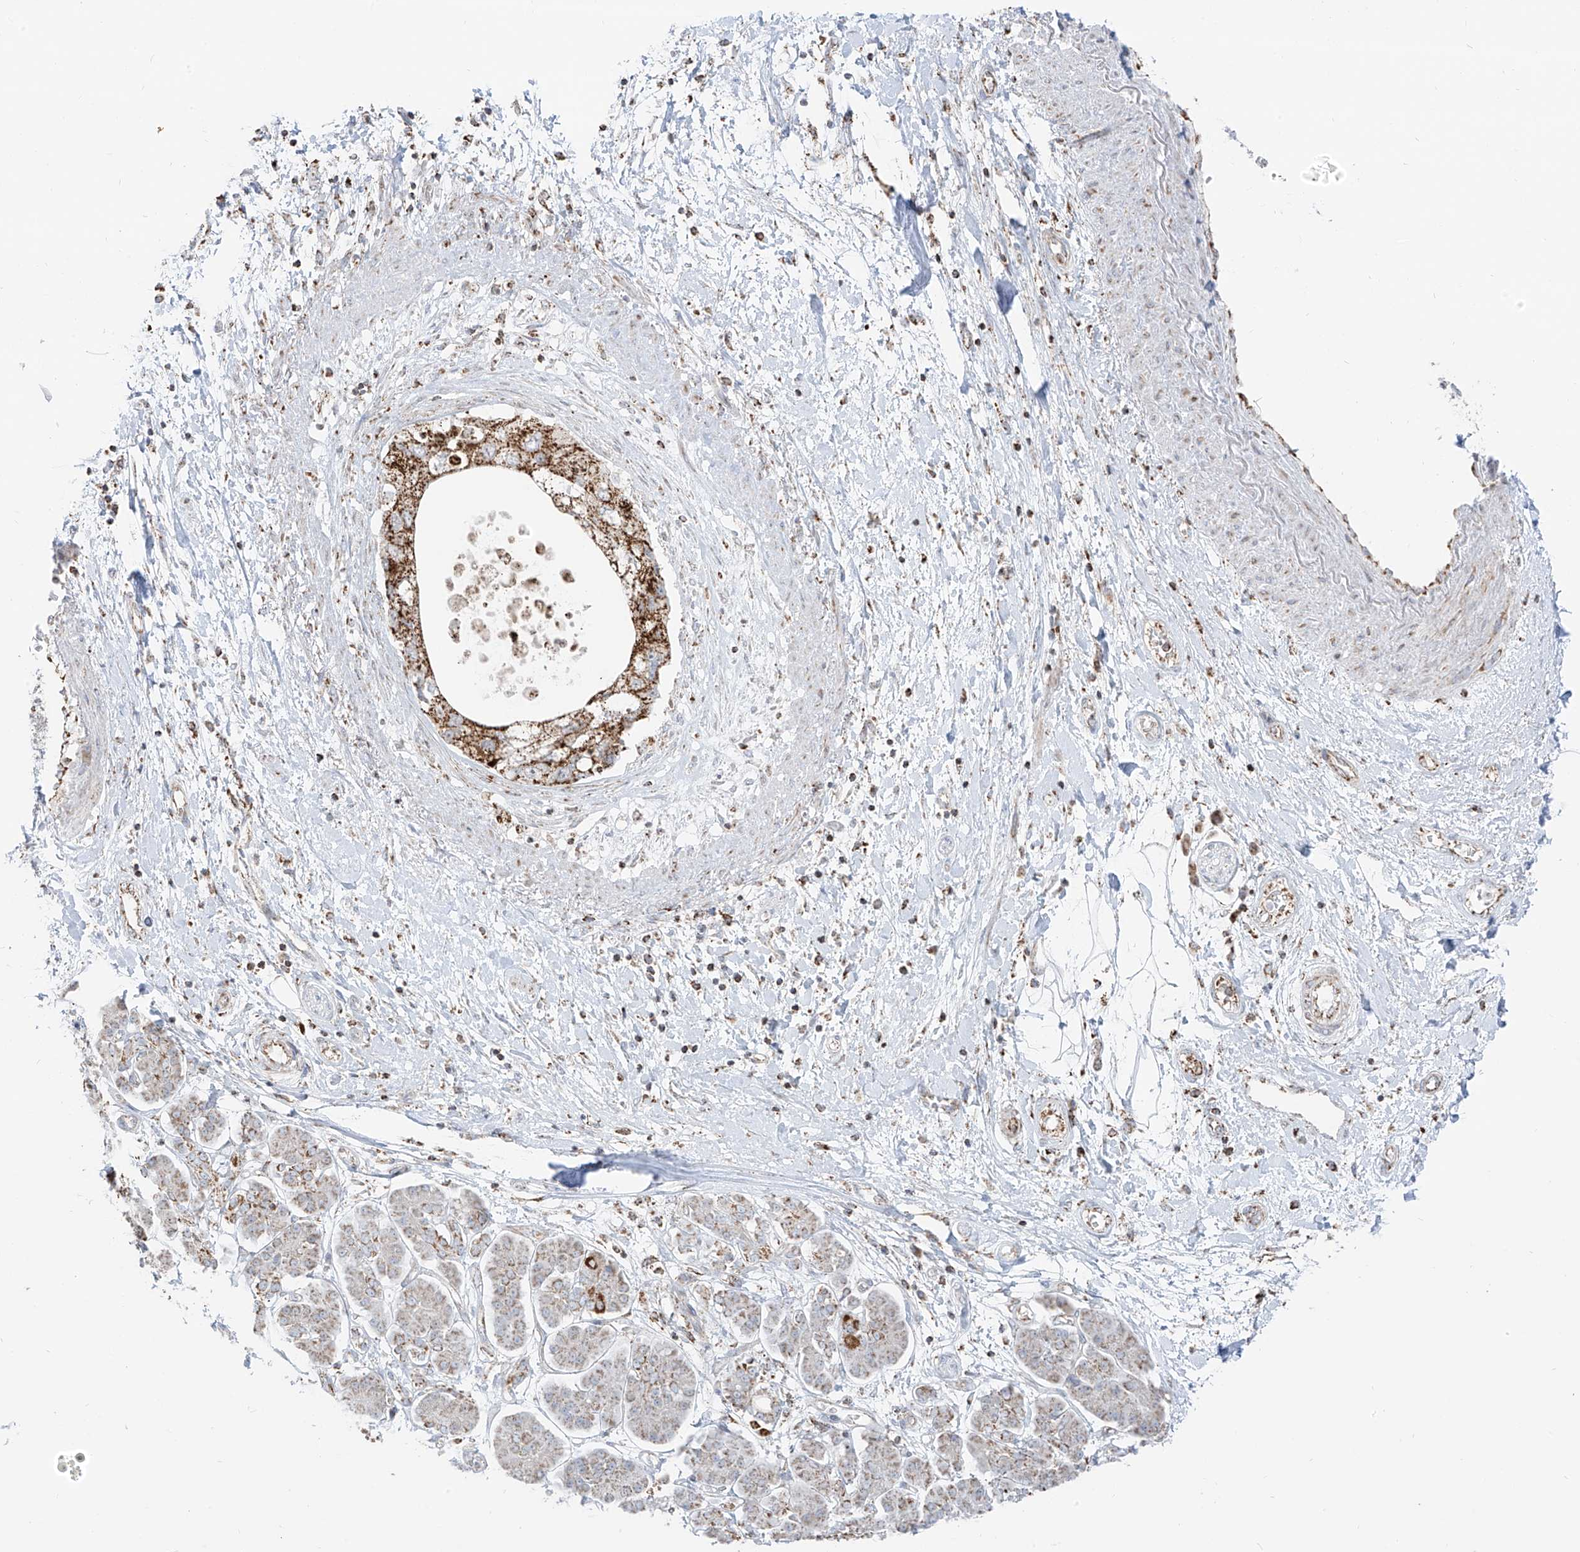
{"staining": {"intensity": "moderate", "quantity": ">75%", "location": "cytoplasmic/membranous"}, "tissue": "pancreatic cancer", "cell_type": "Tumor cells", "image_type": "cancer", "snomed": [{"axis": "morphology", "description": "Adenocarcinoma, NOS"}, {"axis": "topography", "description": "Pancreas"}], "caption": "Tumor cells exhibit medium levels of moderate cytoplasmic/membranous positivity in approximately >75% of cells in pancreatic adenocarcinoma.", "gene": "ETHE1", "patient": {"sex": "female", "age": 73}}